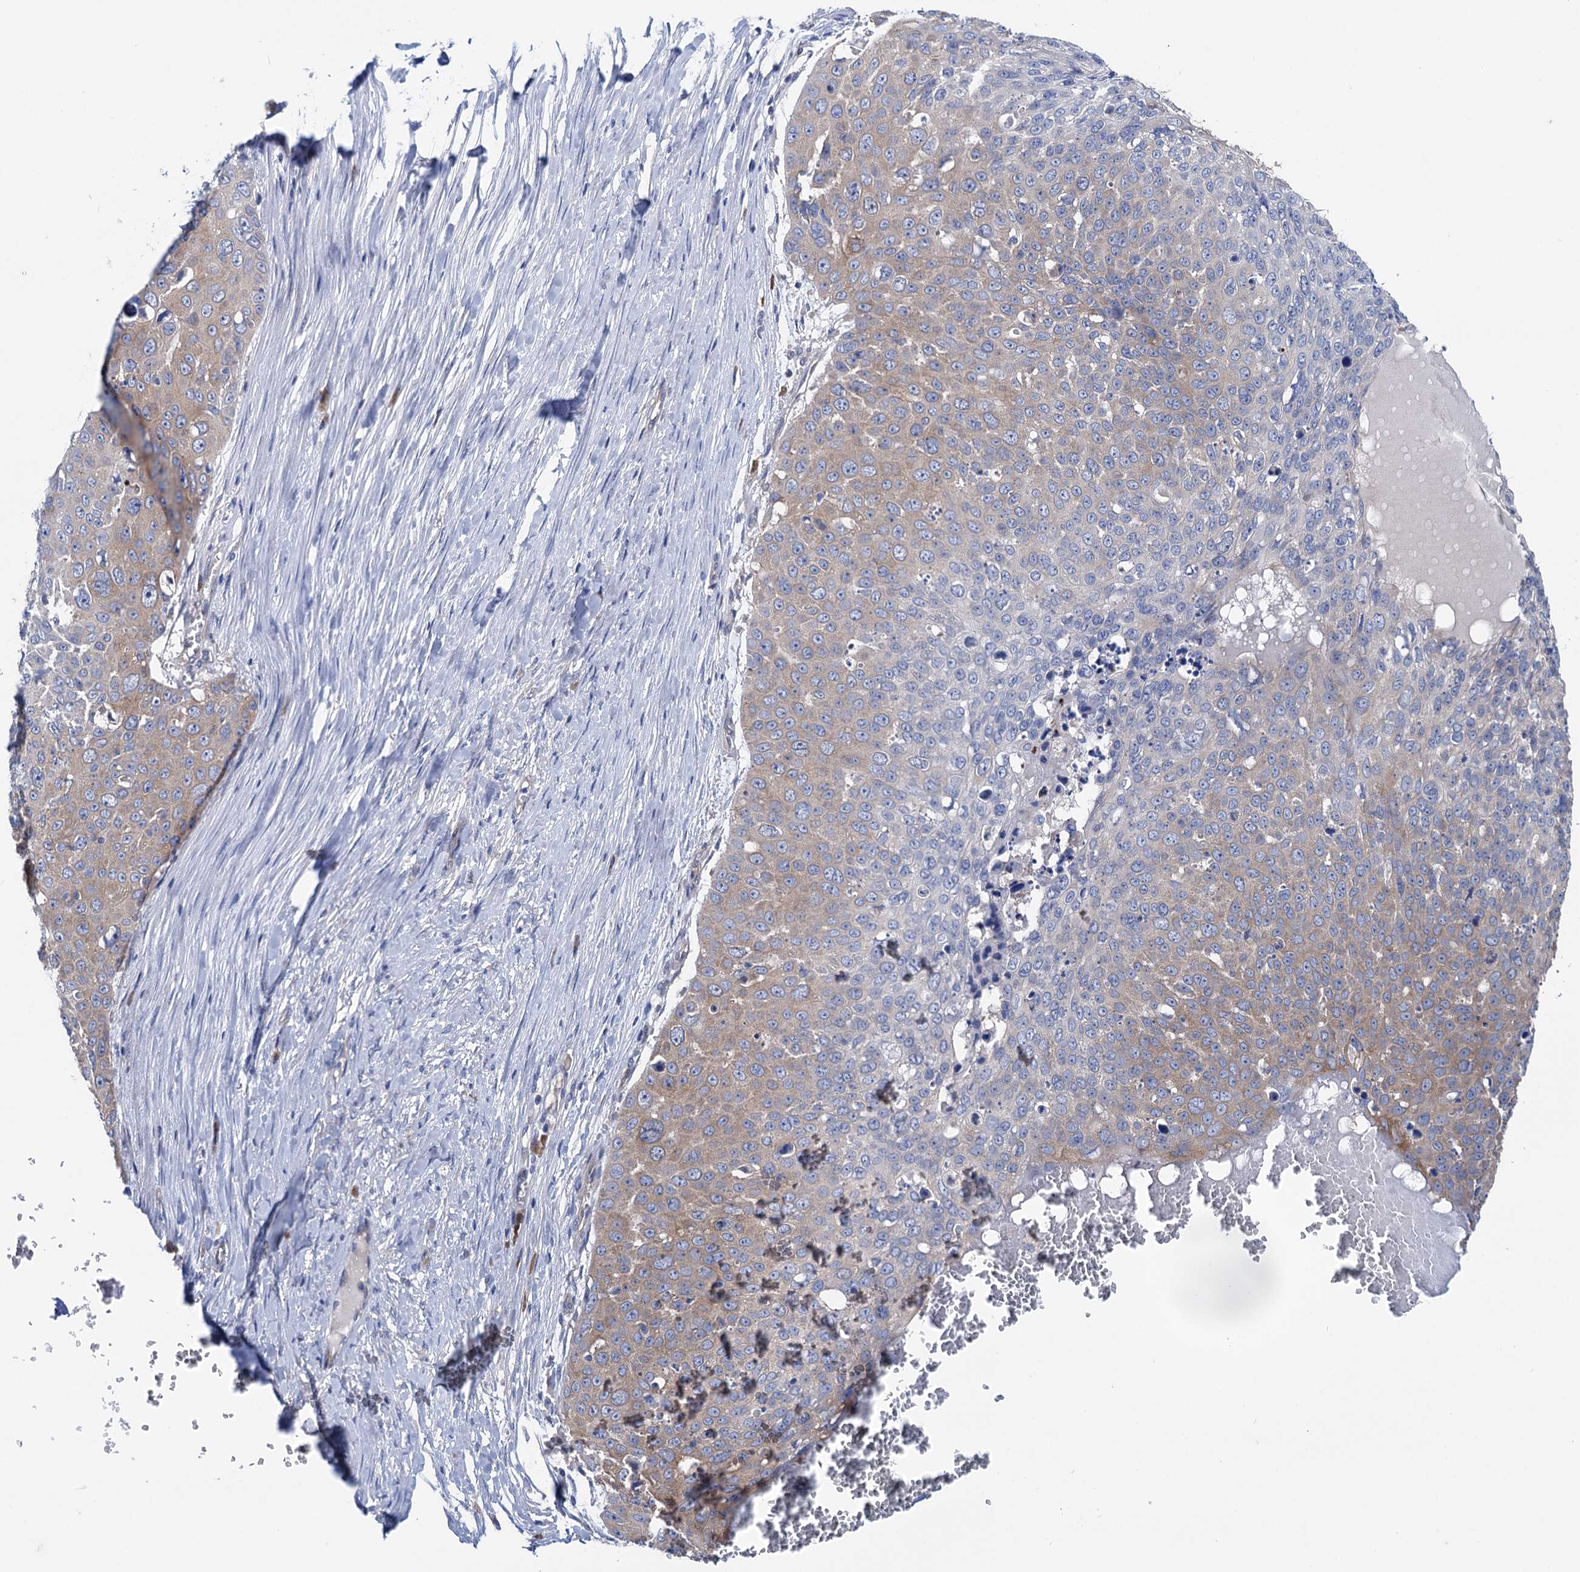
{"staining": {"intensity": "weak", "quantity": "25%-75%", "location": "cytoplasmic/membranous"}, "tissue": "skin cancer", "cell_type": "Tumor cells", "image_type": "cancer", "snomed": [{"axis": "morphology", "description": "Squamous cell carcinoma, NOS"}, {"axis": "topography", "description": "Skin"}], "caption": "Immunohistochemistry (IHC) of human skin cancer displays low levels of weak cytoplasmic/membranous expression in about 25%-75% of tumor cells.", "gene": "ZNRD2", "patient": {"sex": "male", "age": 71}}